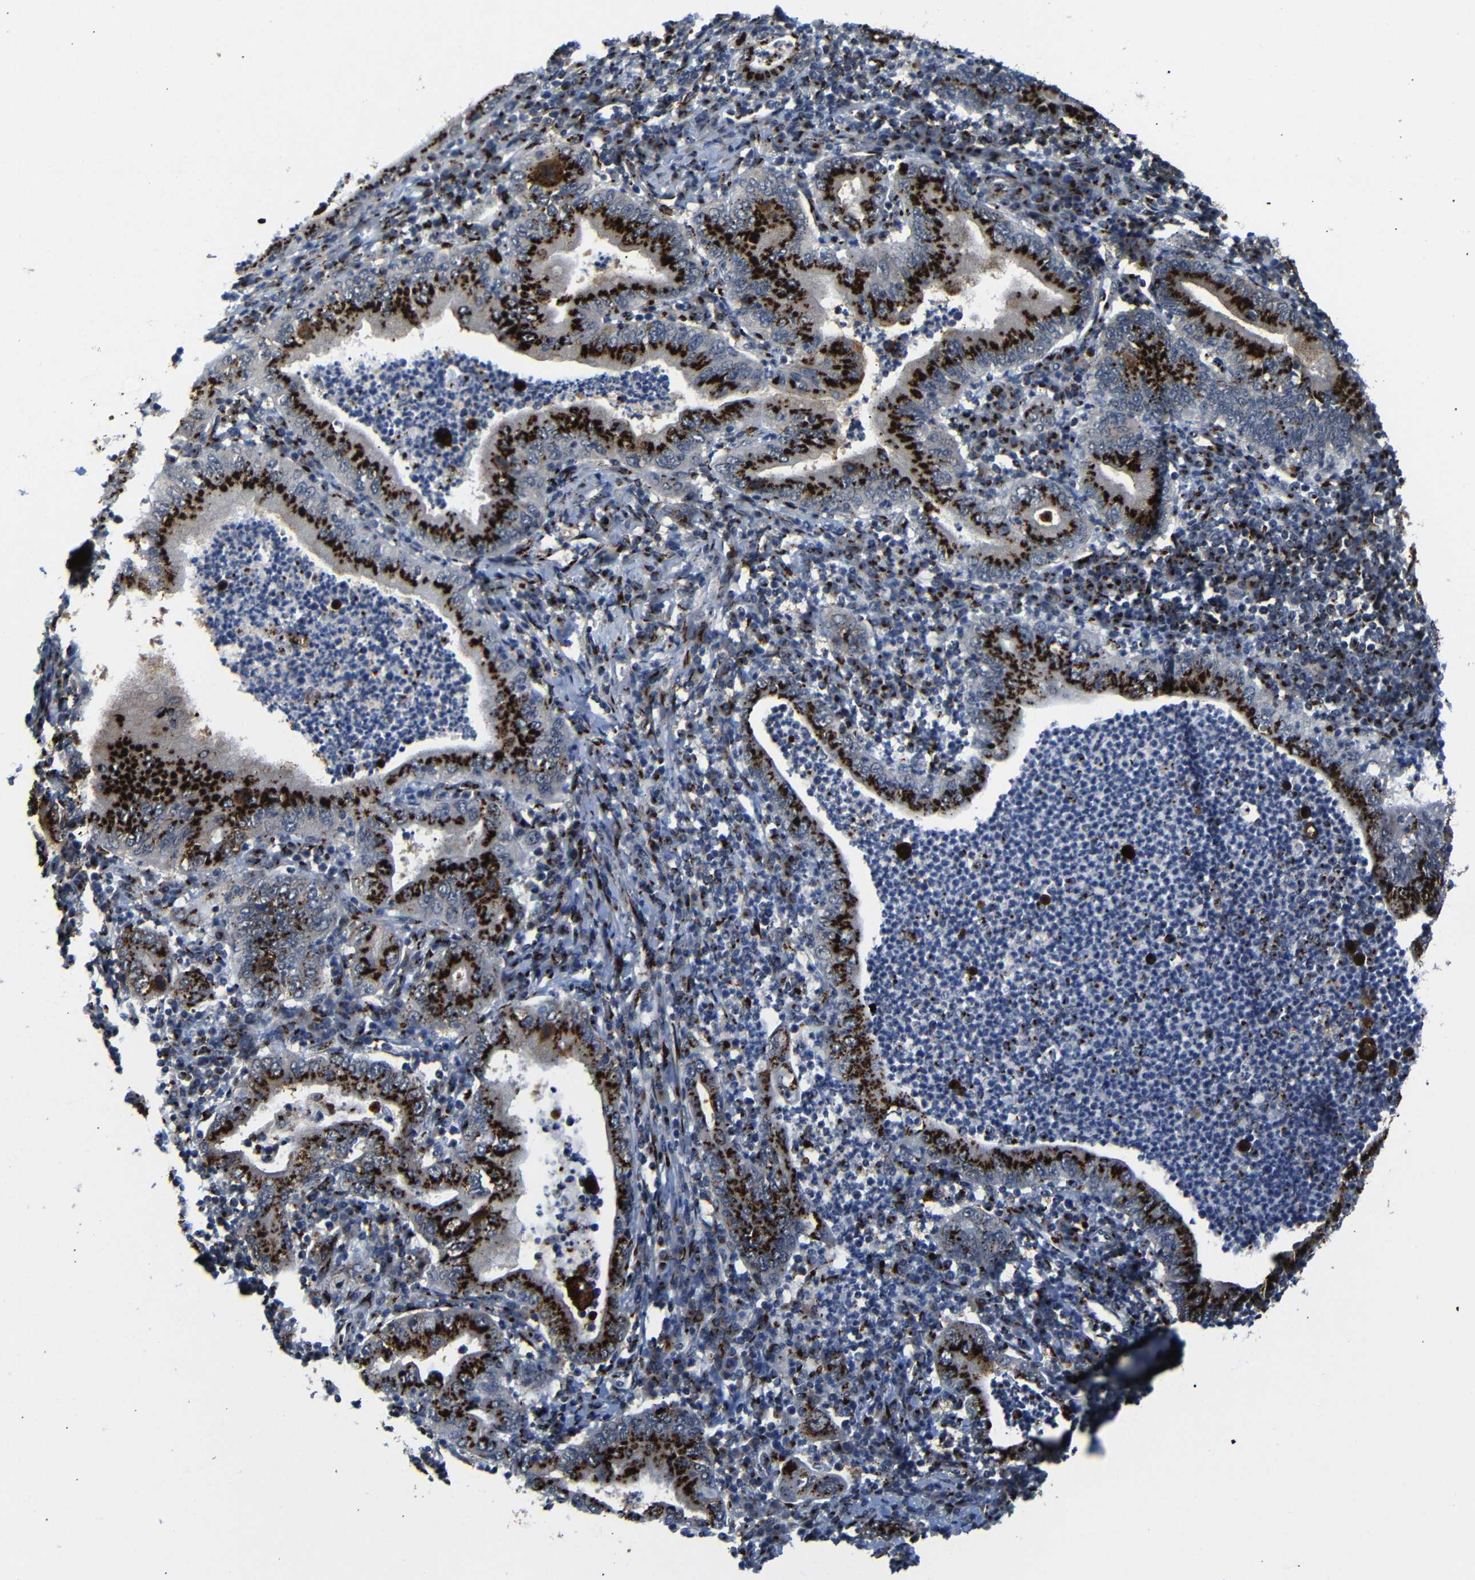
{"staining": {"intensity": "strong", "quantity": ">75%", "location": "cytoplasmic/membranous"}, "tissue": "stomach cancer", "cell_type": "Tumor cells", "image_type": "cancer", "snomed": [{"axis": "morphology", "description": "Normal tissue, NOS"}, {"axis": "morphology", "description": "Adenocarcinoma, NOS"}, {"axis": "topography", "description": "Esophagus"}, {"axis": "topography", "description": "Stomach, upper"}, {"axis": "topography", "description": "Peripheral nerve tissue"}], "caption": "Immunohistochemistry (IHC) image of stomach cancer stained for a protein (brown), which shows high levels of strong cytoplasmic/membranous staining in about >75% of tumor cells.", "gene": "TGOLN2", "patient": {"sex": "male", "age": 62}}